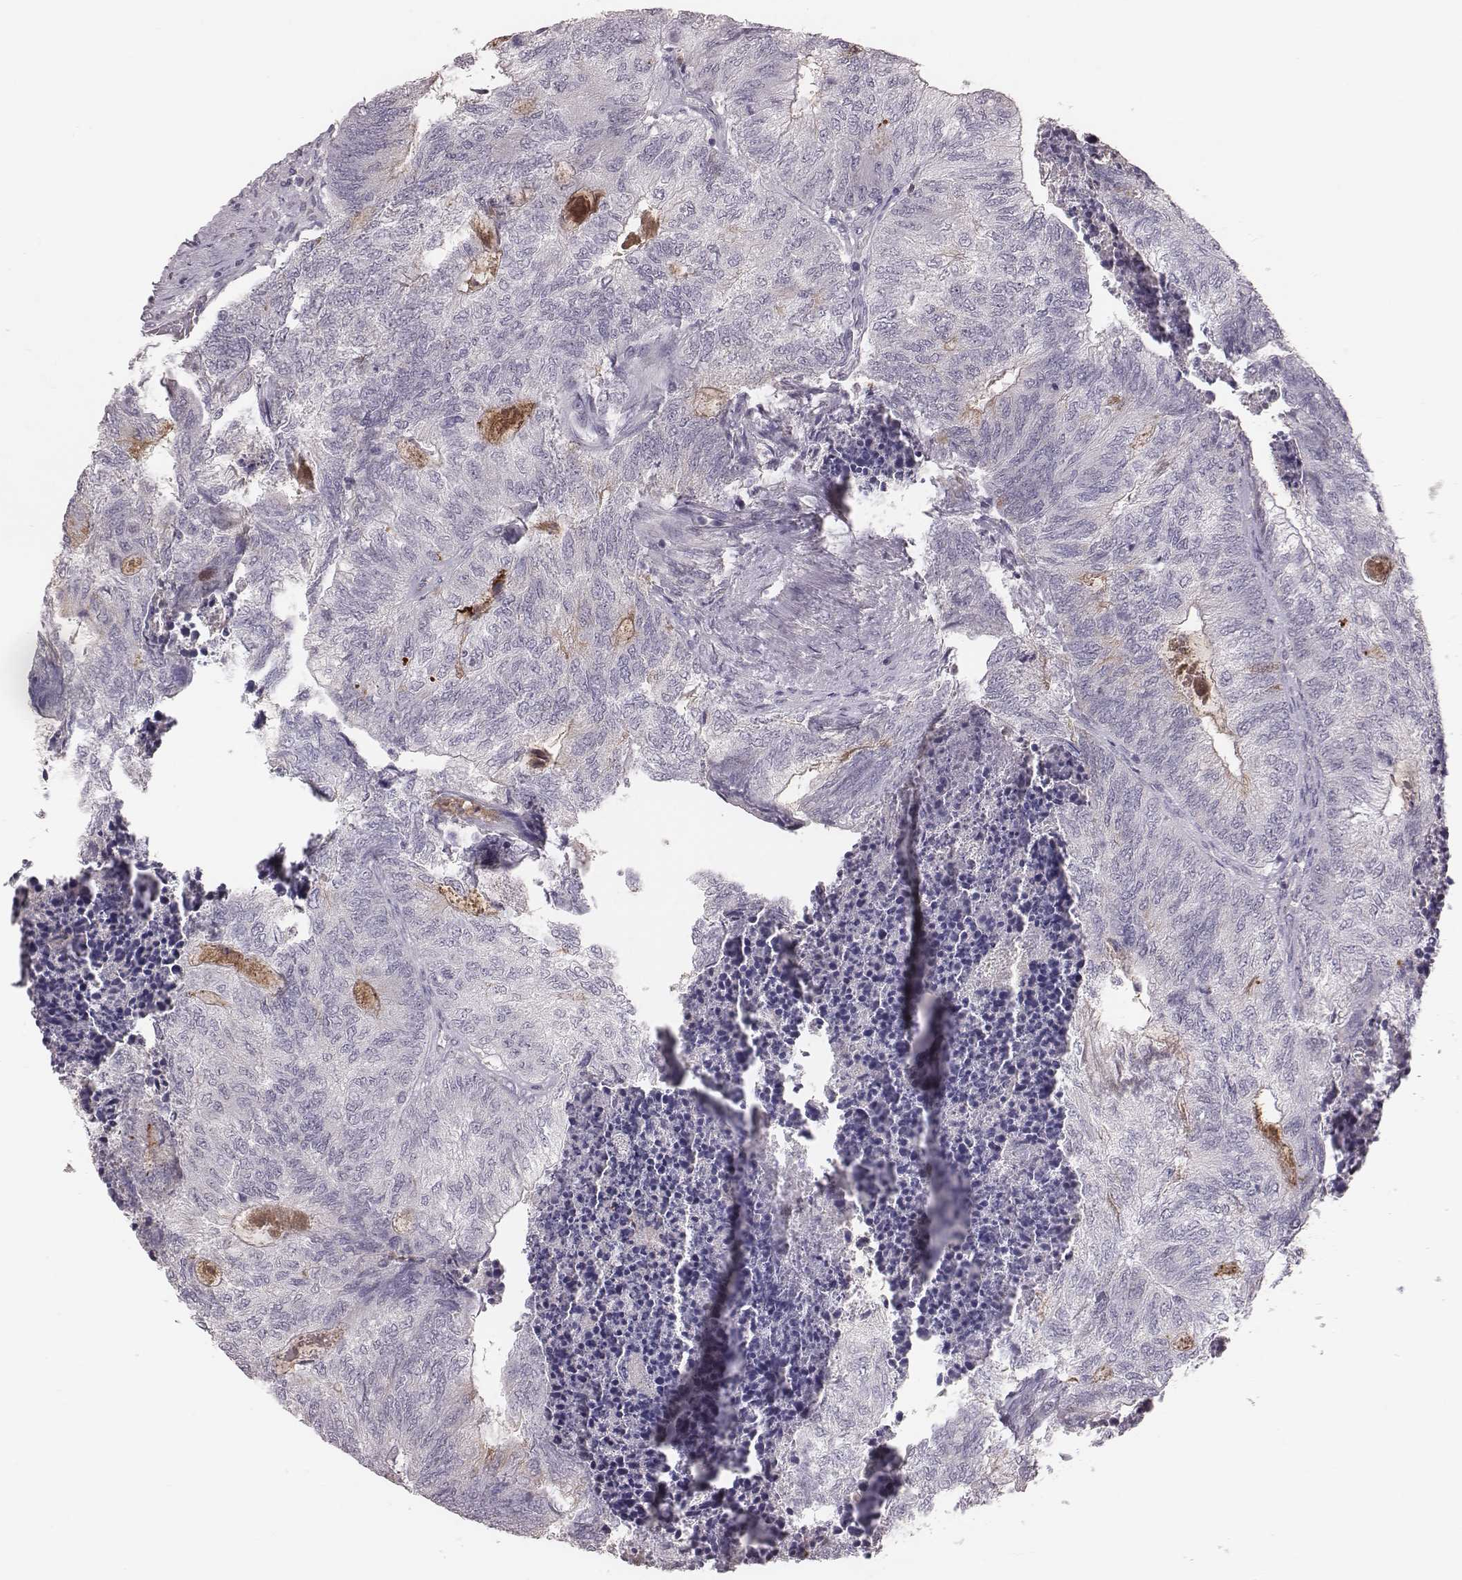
{"staining": {"intensity": "negative", "quantity": "none", "location": "none"}, "tissue": "colorectal cancer", "cell_type": "Tumor cells", "image_type": "cancer", "snomed": [{"axis": "morphology", "description": "Adenocarcinoma, NOS"}, {"axis": "topography", "description": "Colon"}], "caption": "The IHC image has no significant positivity in tumor cells of colorectal cancer (adenocarcinoma) tissue.", "gene": "CFTR", "patient": {"sex": "female", "age": 67}}